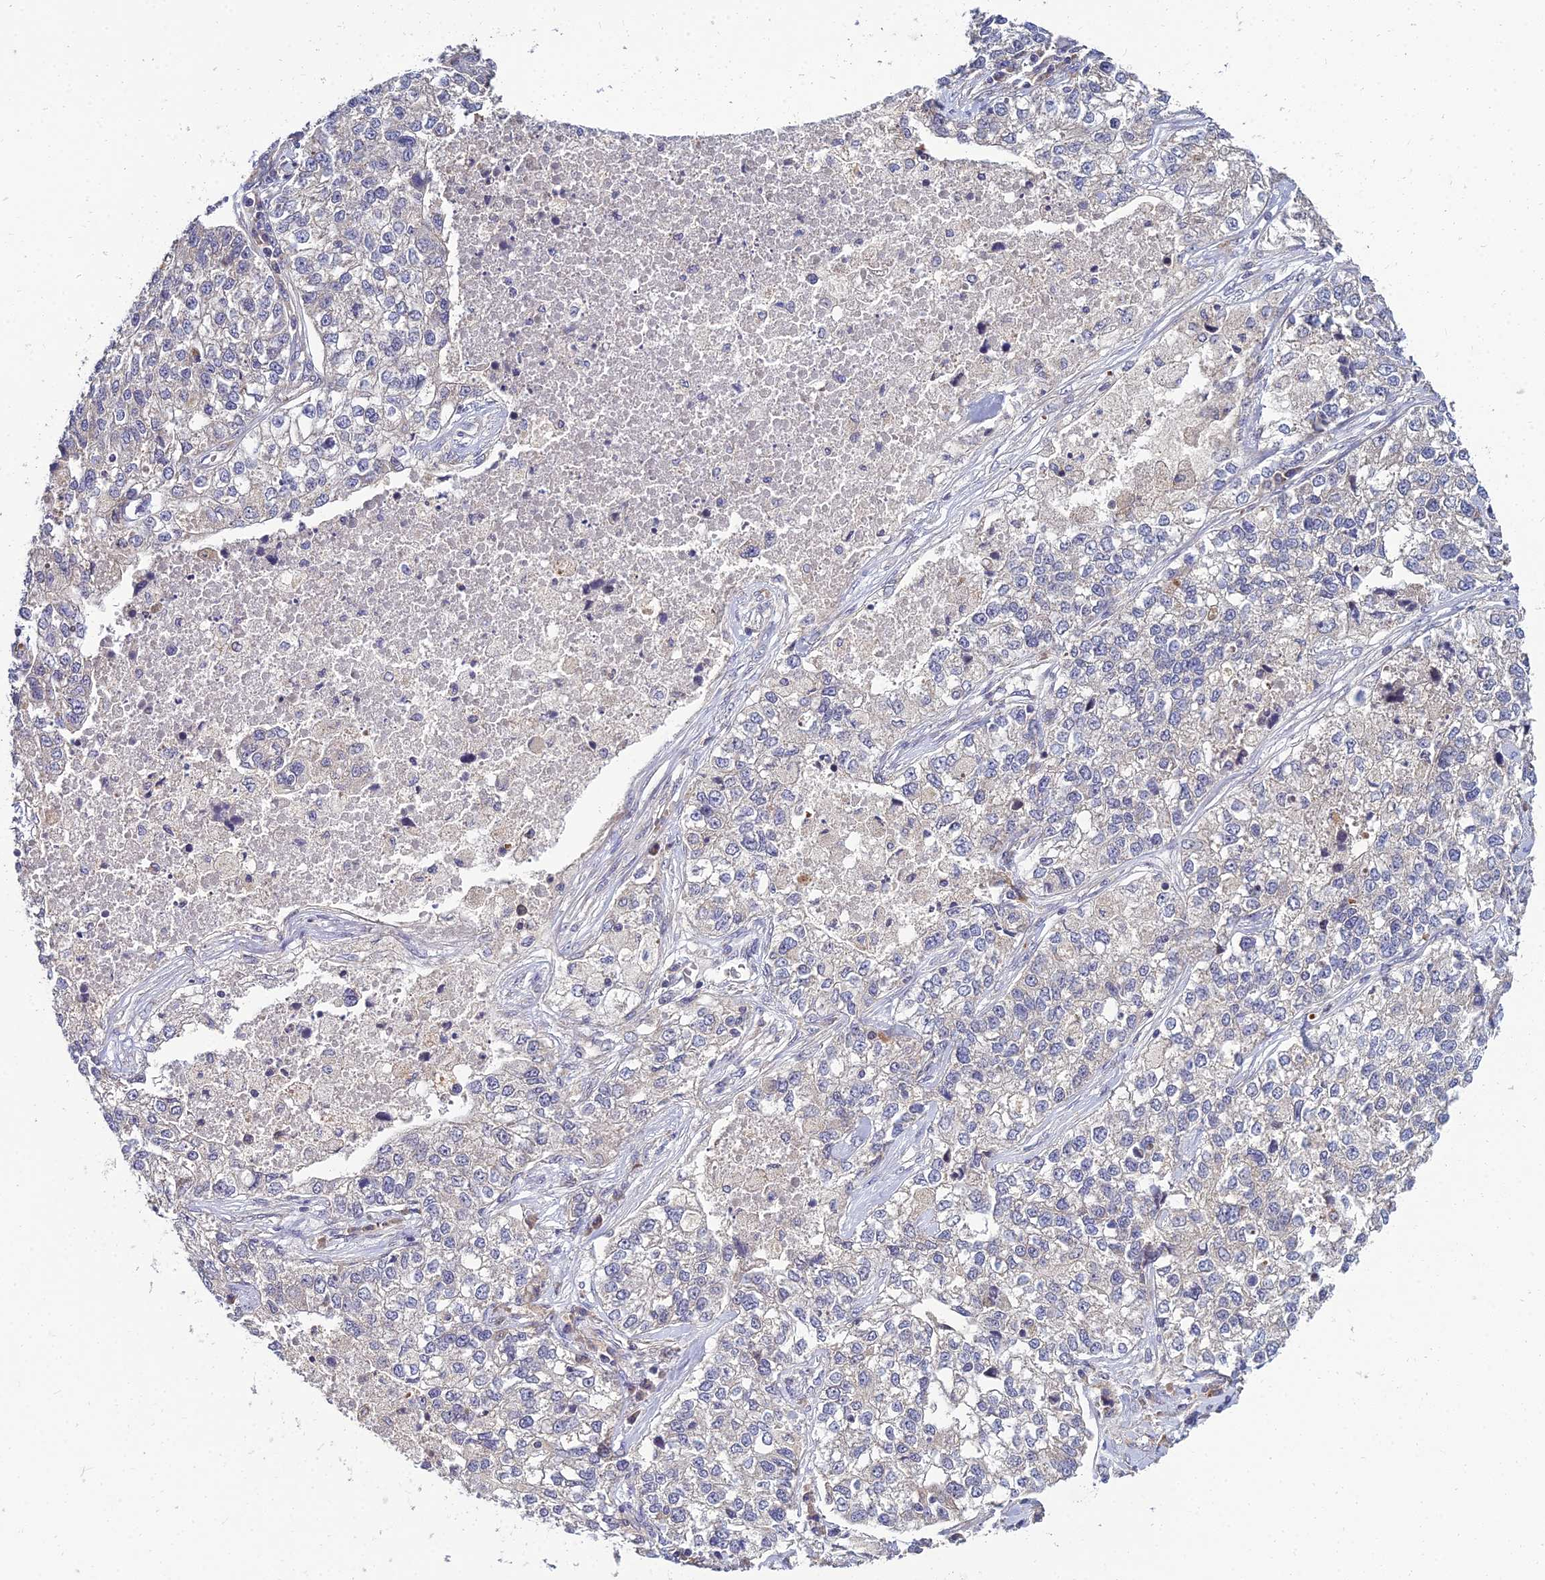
{"staining": {"intensity": "negative", "quantity": "none", "location": "none"}, "tissue": "lung cancer", "cell_type": "Tumor cells", "image_type": "cancer", "snomed": [{"axis": "morphology", "description": "Adenocarcinoma, NOS"}, {"axis": "topography", "description": "Lung"}], "caption": "A photomicrograph of human lung cancer is negative for staining in tumor cells.", "gene": "NPY", "patient": {"sex": "male", "age": 49}}